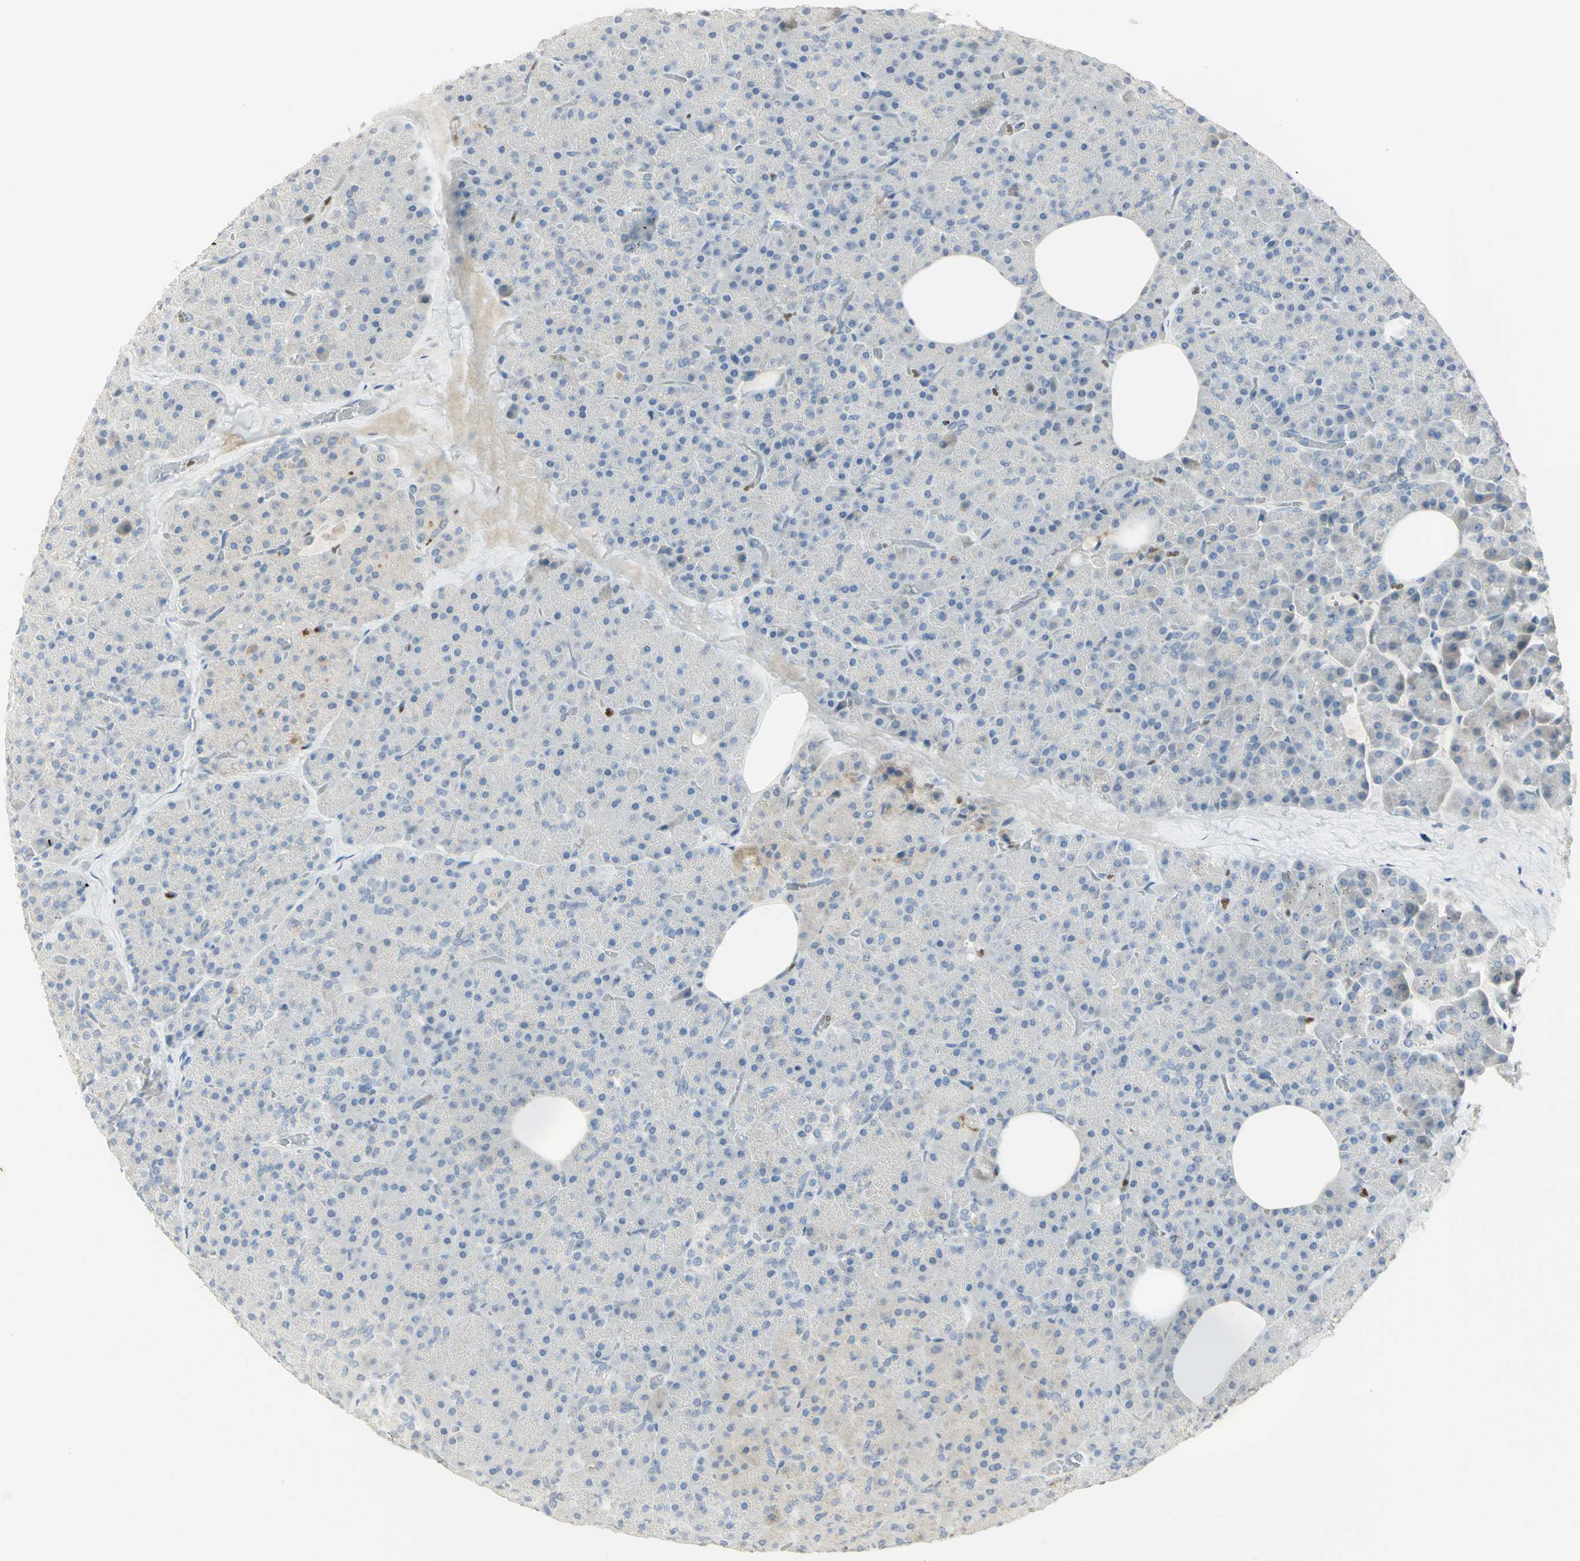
{"staining": {"intensity": "negative", "quantity": "none", "location": "none"}, "tissue": "pancreas", "cell_type": "Exocrine glandular cells", "image_type": "normal", "snomed": [{"axis": "morphology", "description": "Normal tissue, NOS"}, {"axis": "topography", "description": "Pancreas"}], "caption": "Immunohistochemistry photomicrograph of benign pancreas: pancreas stained with DAB exhibits no significant protein positivity in exocrine glandular cells.", "gene": "BCL6", "patient": {"sex": "female", "age": 35}}